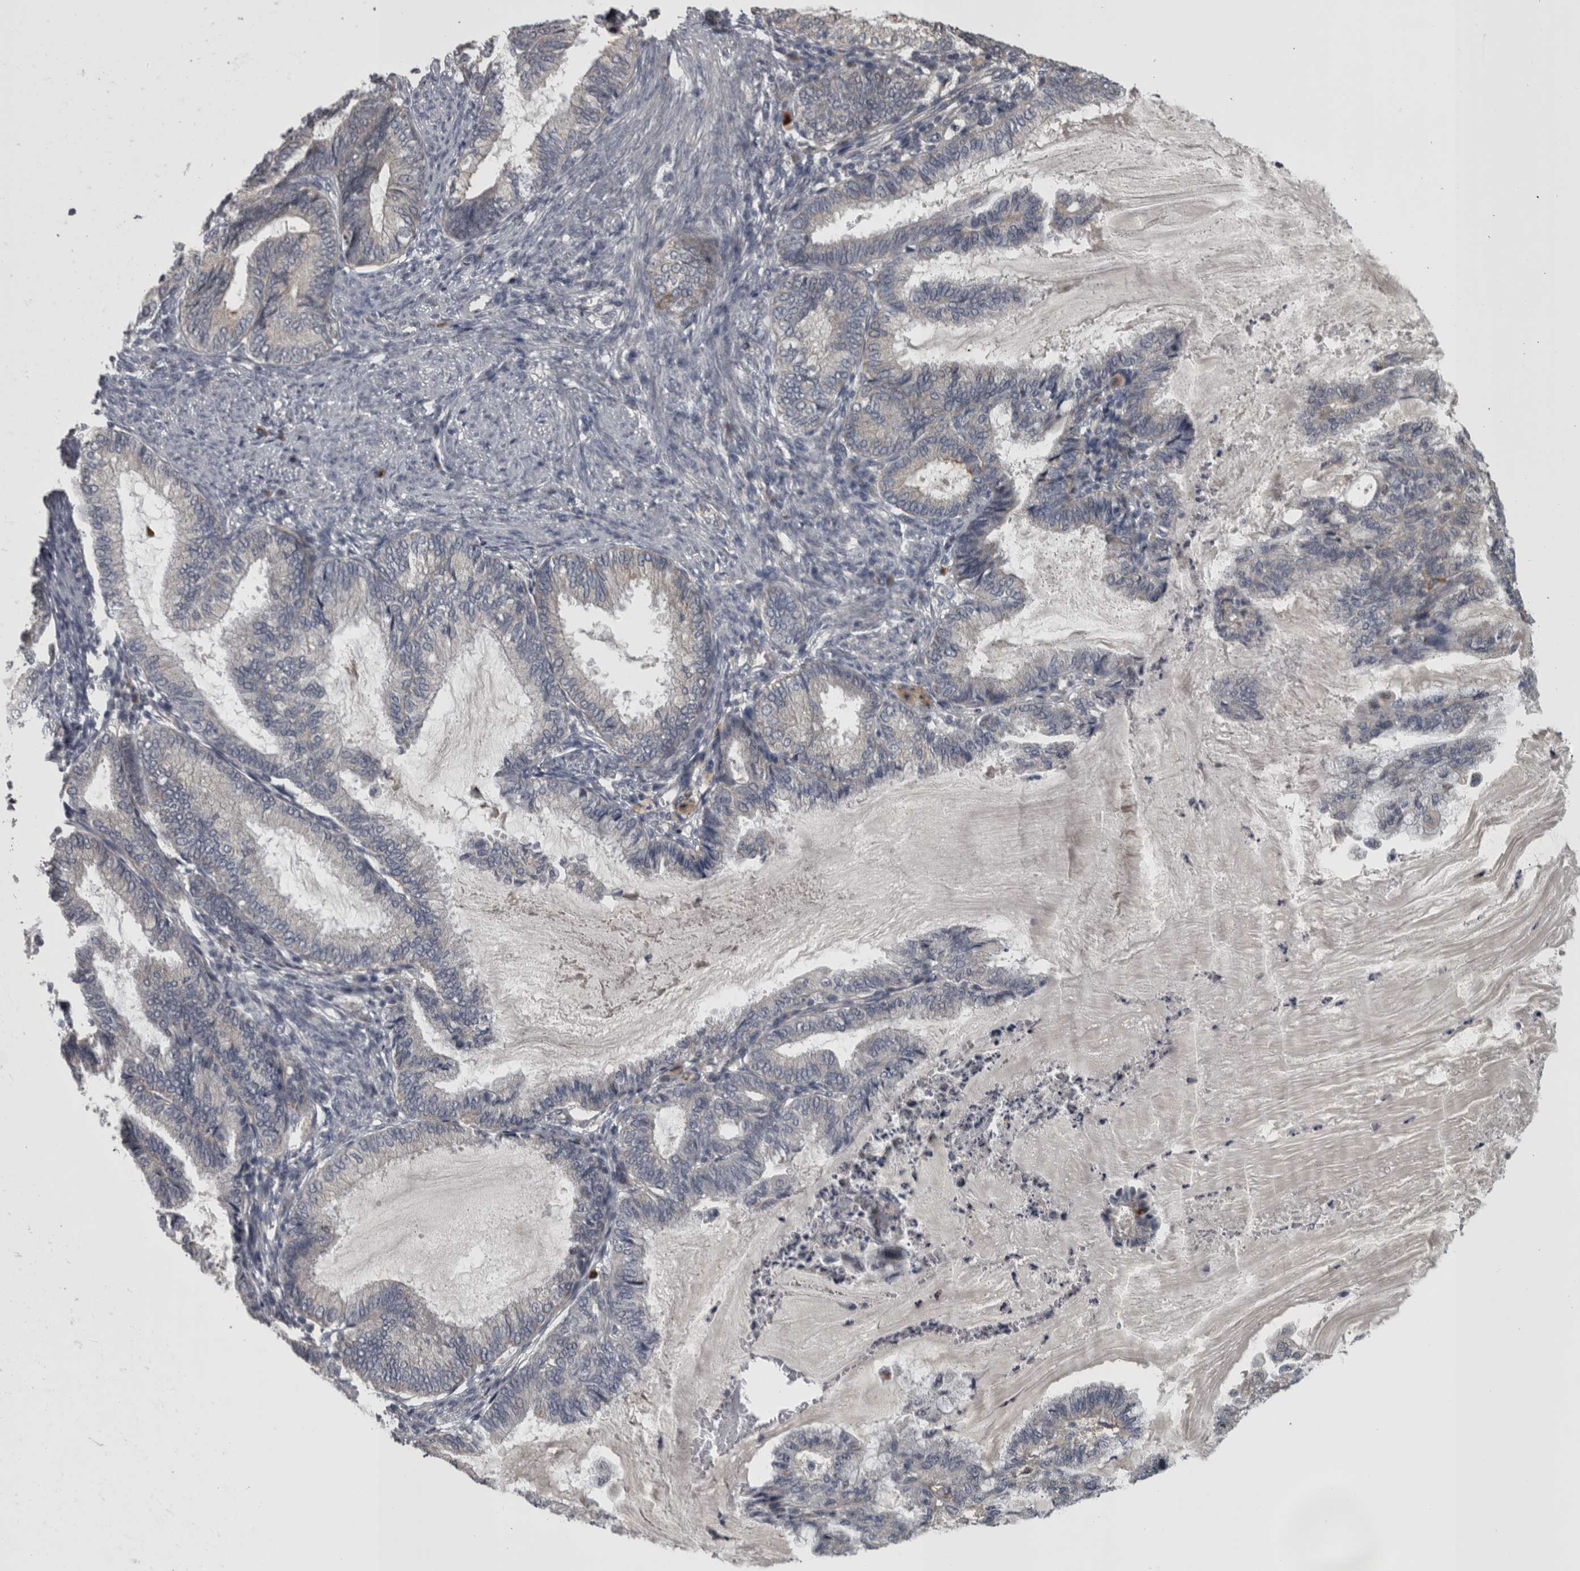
{"staining": {"intensity": "negative", "quantity": "none", "location": "none"}, "tissue": "endometrial cancer", "cell_type": "Tumor cells", "image_type": "cancer", "snomed": [{"axis": "morphology", "description": "Adenocarcinoma, NOS"}, {"axis": "topography", "description": "Endometrium"}], "caption": "Histopathology image shows no significant protein positivity in tumor cells of endometrial adenocarcinoma. The staining was performed using DAB (3,3'-diaminobenzidine) to visualize the protein expression in brown, while the nuclei were stained in blue with hematoxylin (Magnification: 20x).", "gene": "DBT", "patient": {"sex": "female", "age": 86}}